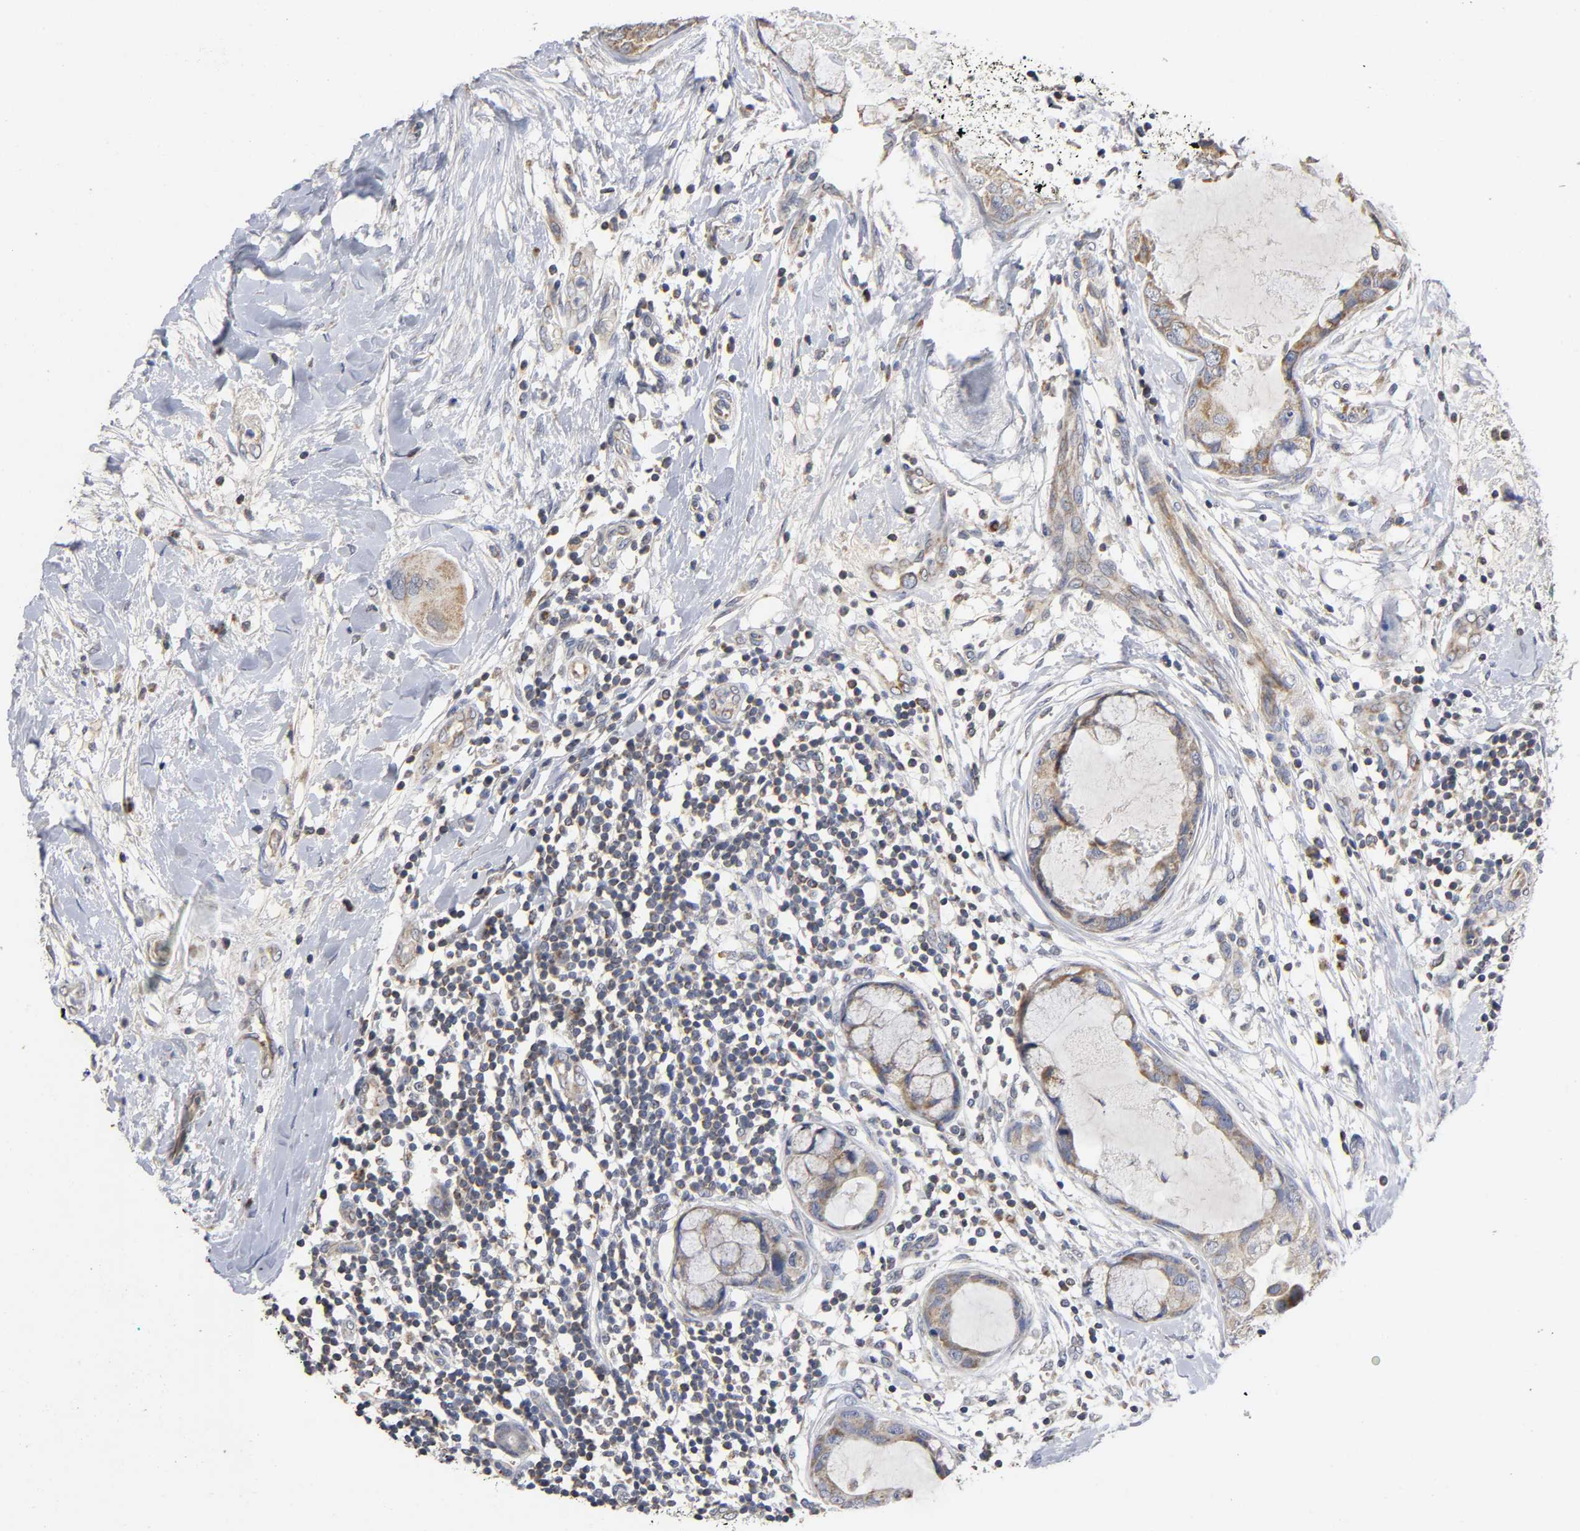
{"staining": {"intensity": "moderate", "quantity": ">75%", "location": "cytoplasmic/membranous"}, "tissue": "breast cancer", "cell_type": "Tumor cells", "image_type": "cancer", "snomed": [{"axis": "morphology", "description": "Duct carcinoma"}, {"axis": "topography", "description": "Breast"}], "caption": "Invasive ductal carcinoma (breast) tissue exhibits moderate cytoplasmic/membranous staining in approximately >75% of tumor cells, visualized by immunohistochemistry.", "gene": "SYT16", "patient": {"sex": "female", "age": 40}}